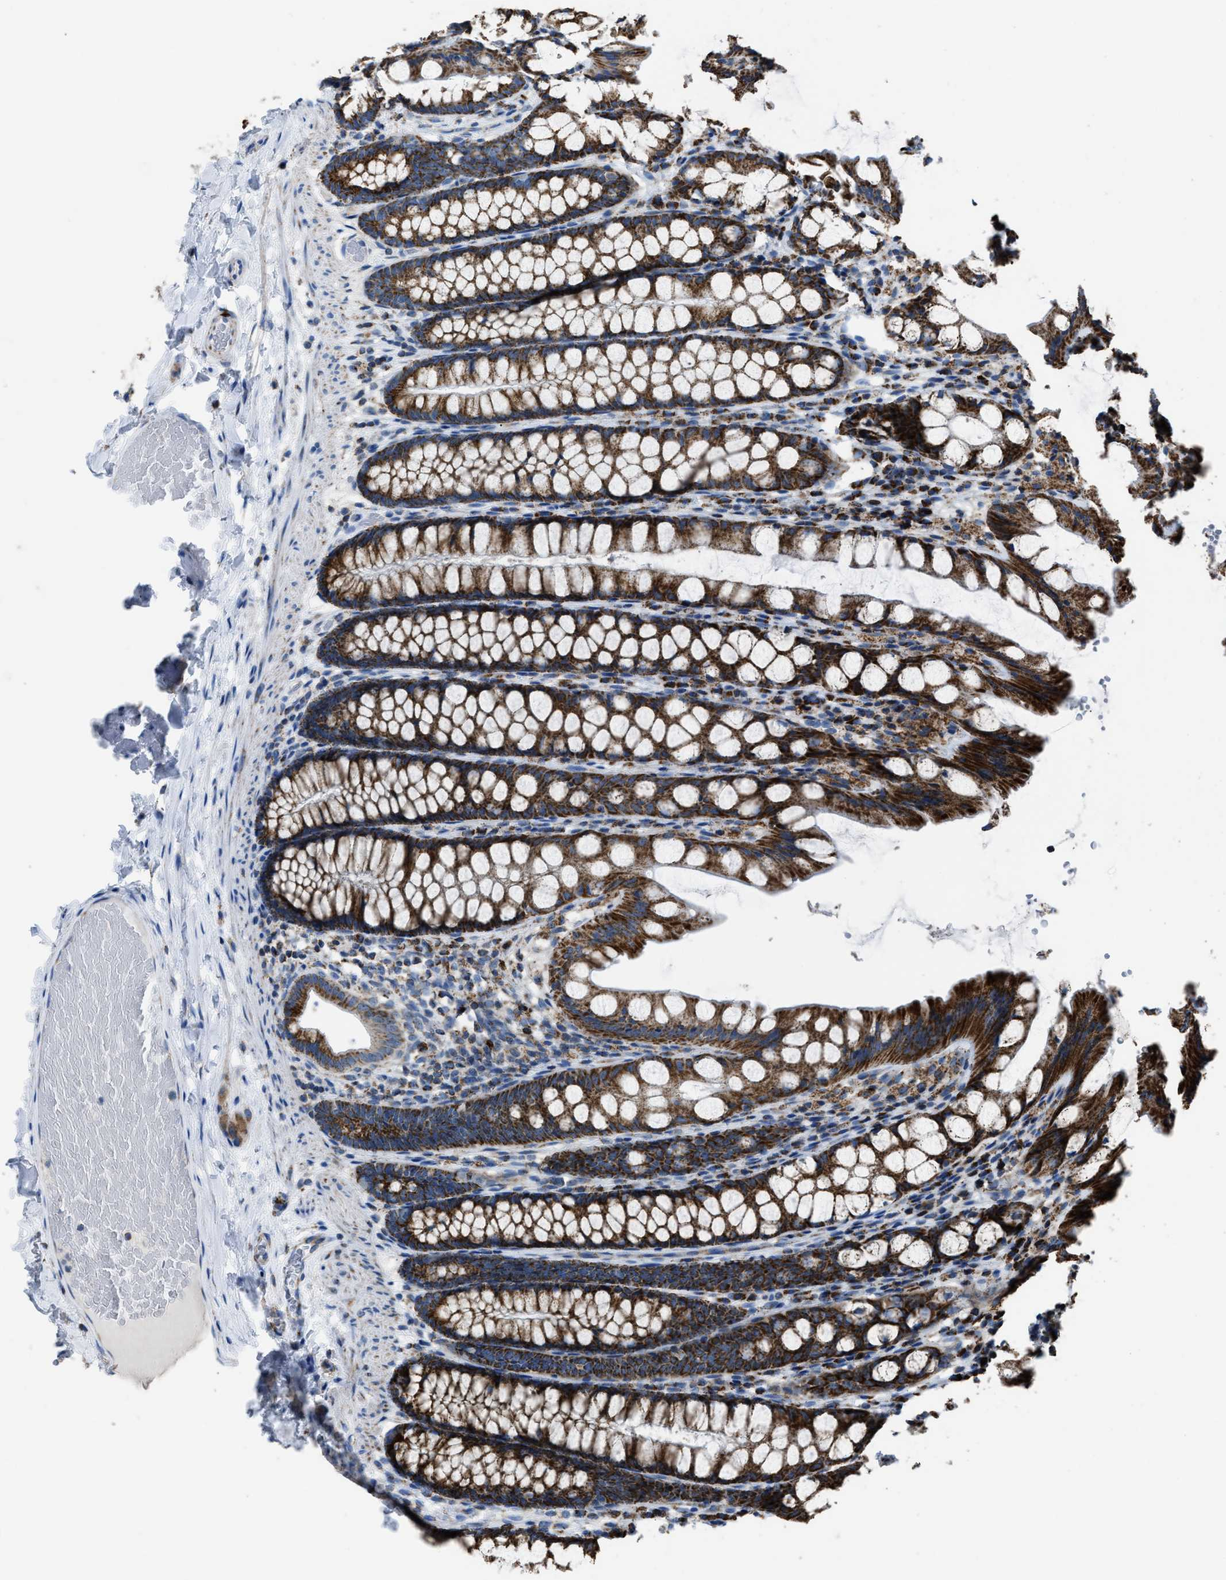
{"staining": {"intensity": "weak", "quantity": ">75%", "location": "cytoplasmic/membranous"}, "tissue": "colon", "cell_type": "Endothelial cells", "image_type": "normal", "snomed": [{"axis": "morphology", "description": "Normal tissue, NOS"}, {"axis": "topography", "description": "Colon"}], "caption": "Immunohistochemistry (IHC) (DAB) staining of benign colon demonstrates weak cytoplasmic/membranous protein positivity in approximately >75% of endothelial cells. (DAB IHC with brightfield microscopy, high magnification).", "gene": "ETFB", "patient": {"sex": "male", "age": 47}}